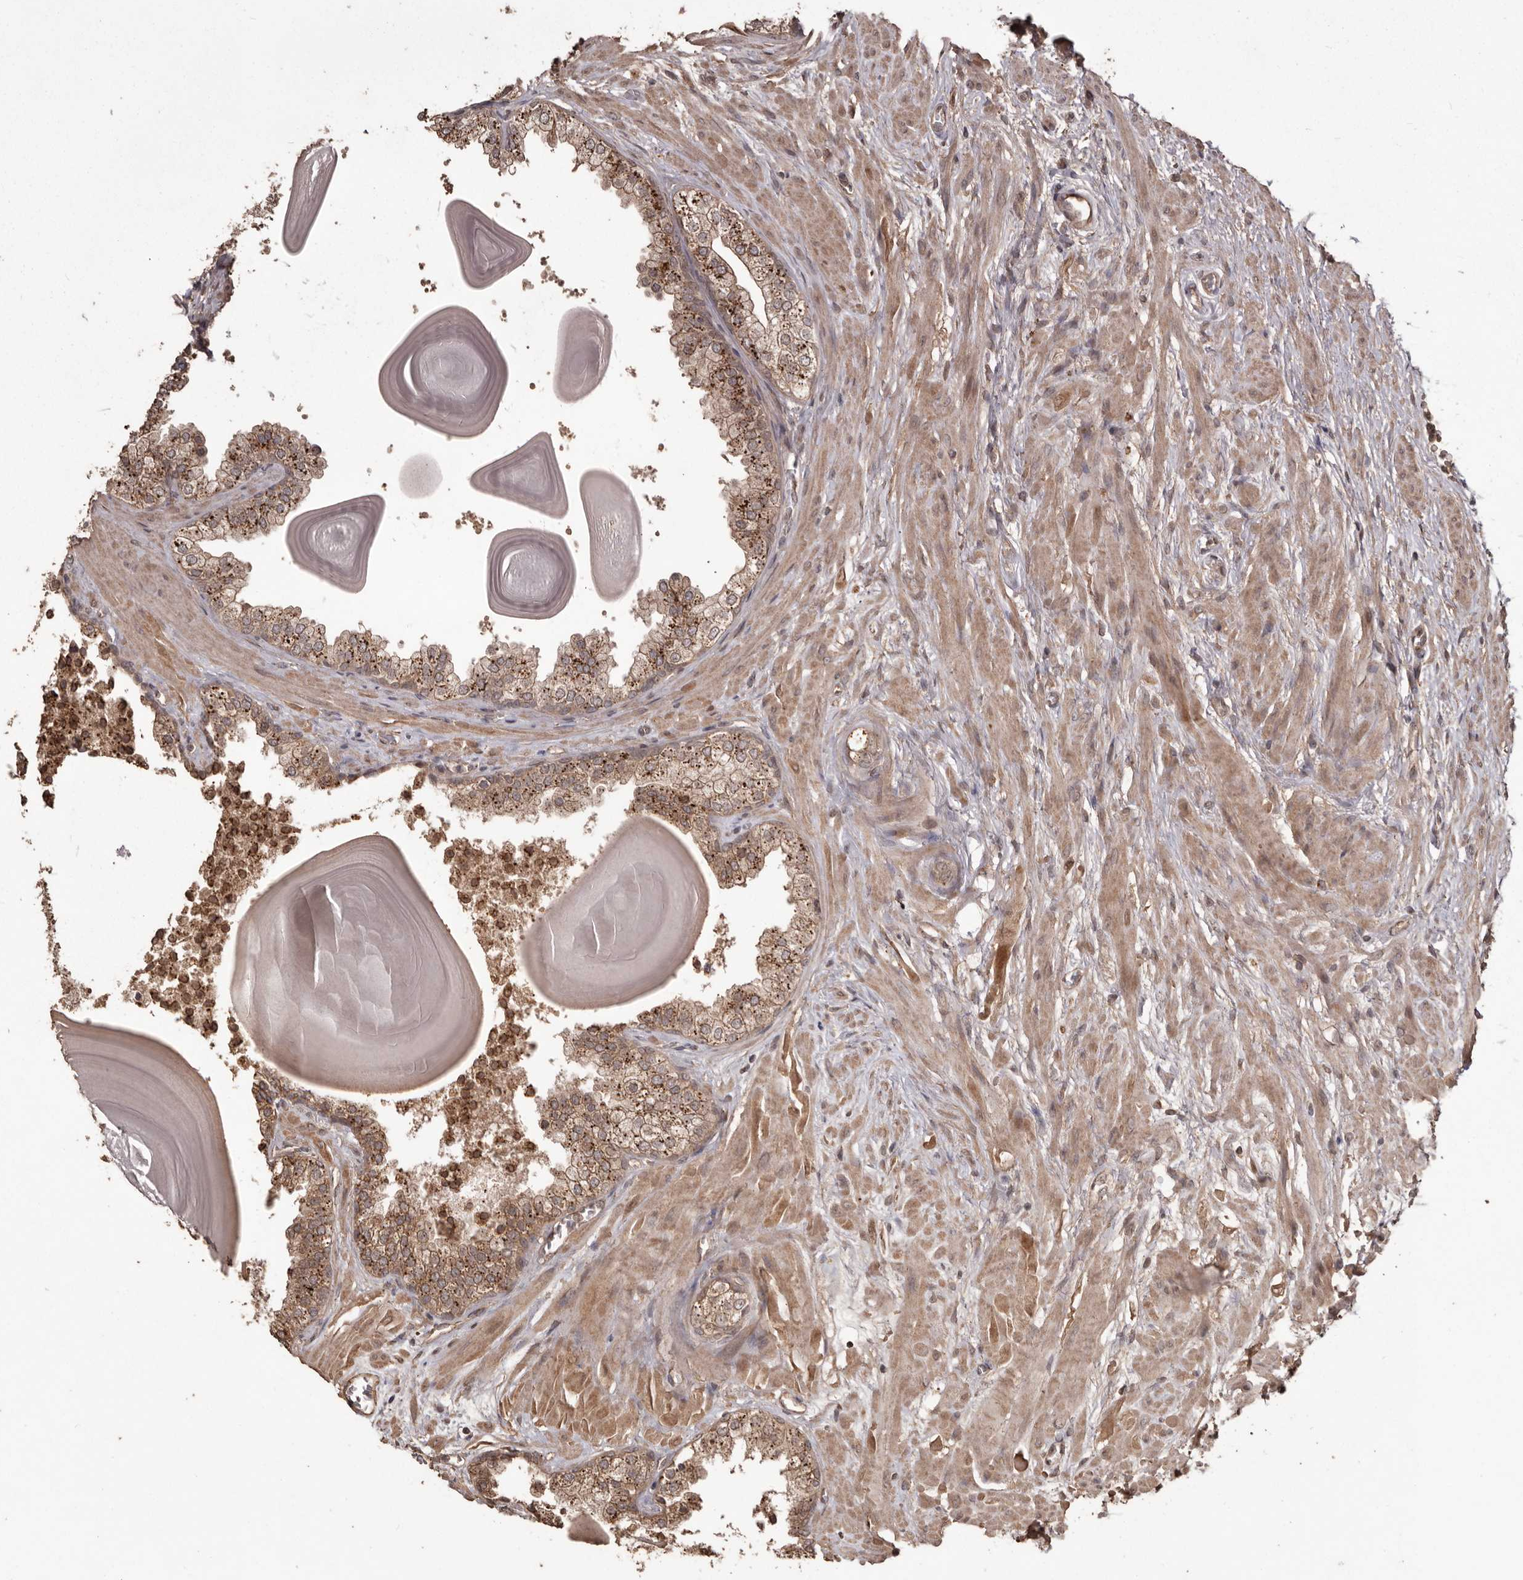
{"staining": {"intensity": "moderate", "quantity": ">75%", "location": "cytoplasmic/membranous"}, "tissue": "prostate", "cell_type": "Glandular cells", "image_type": "normal", "snomed": [{"axis": "morphology", "description": "Normal tissue, NOS"}, {"axis": "topography", "description": "Prostate"}], "caption": "Protein staining shows moderate cytoplasmic/membranous staining in approximately >75% of glandular cells in unremarkable prostate.", "gene": "NUP43", "patient": {"sex": "male", "age": 48}}